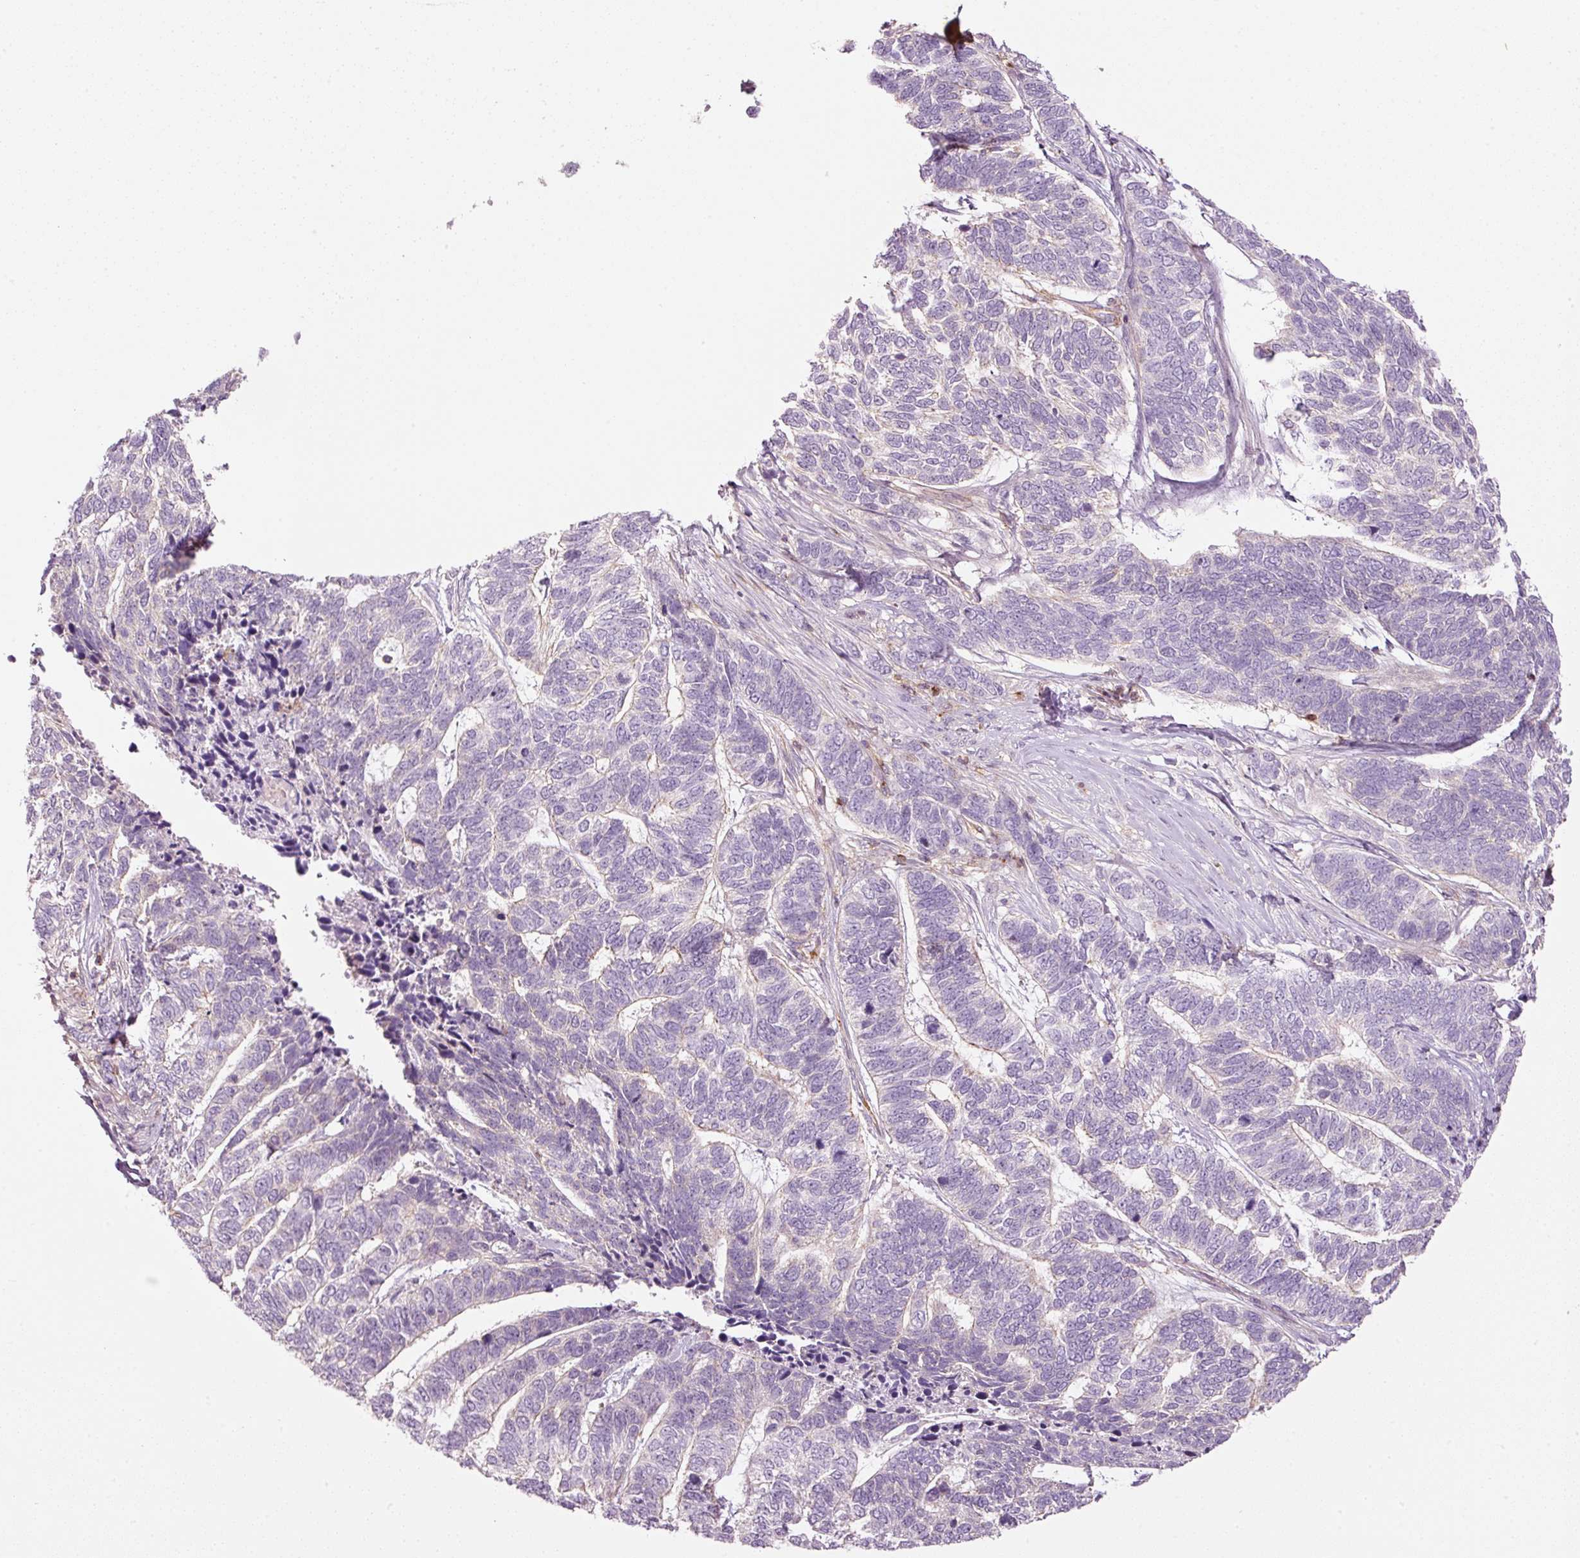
{"staining": {"intensity": "negative", "quantity": "none", "location": "none"}, "tissue": "skin cancer", "cell_type": "Tumor cells", "image_type": "cancer", "snomed": [{"axis": "morphology", "description": "Basal cell carcinoma"}, {"axis": "topography", "description": "Skin"}], "caption": "Immunohistochemical staining of human basal cell carcinoma (skin) reveals no significant expression in tumor cells. (DAB immunohistochemistry (IHC), high magnification).", "gene": "SIPA1", "patient": {"sex": "female", "age": 65}}